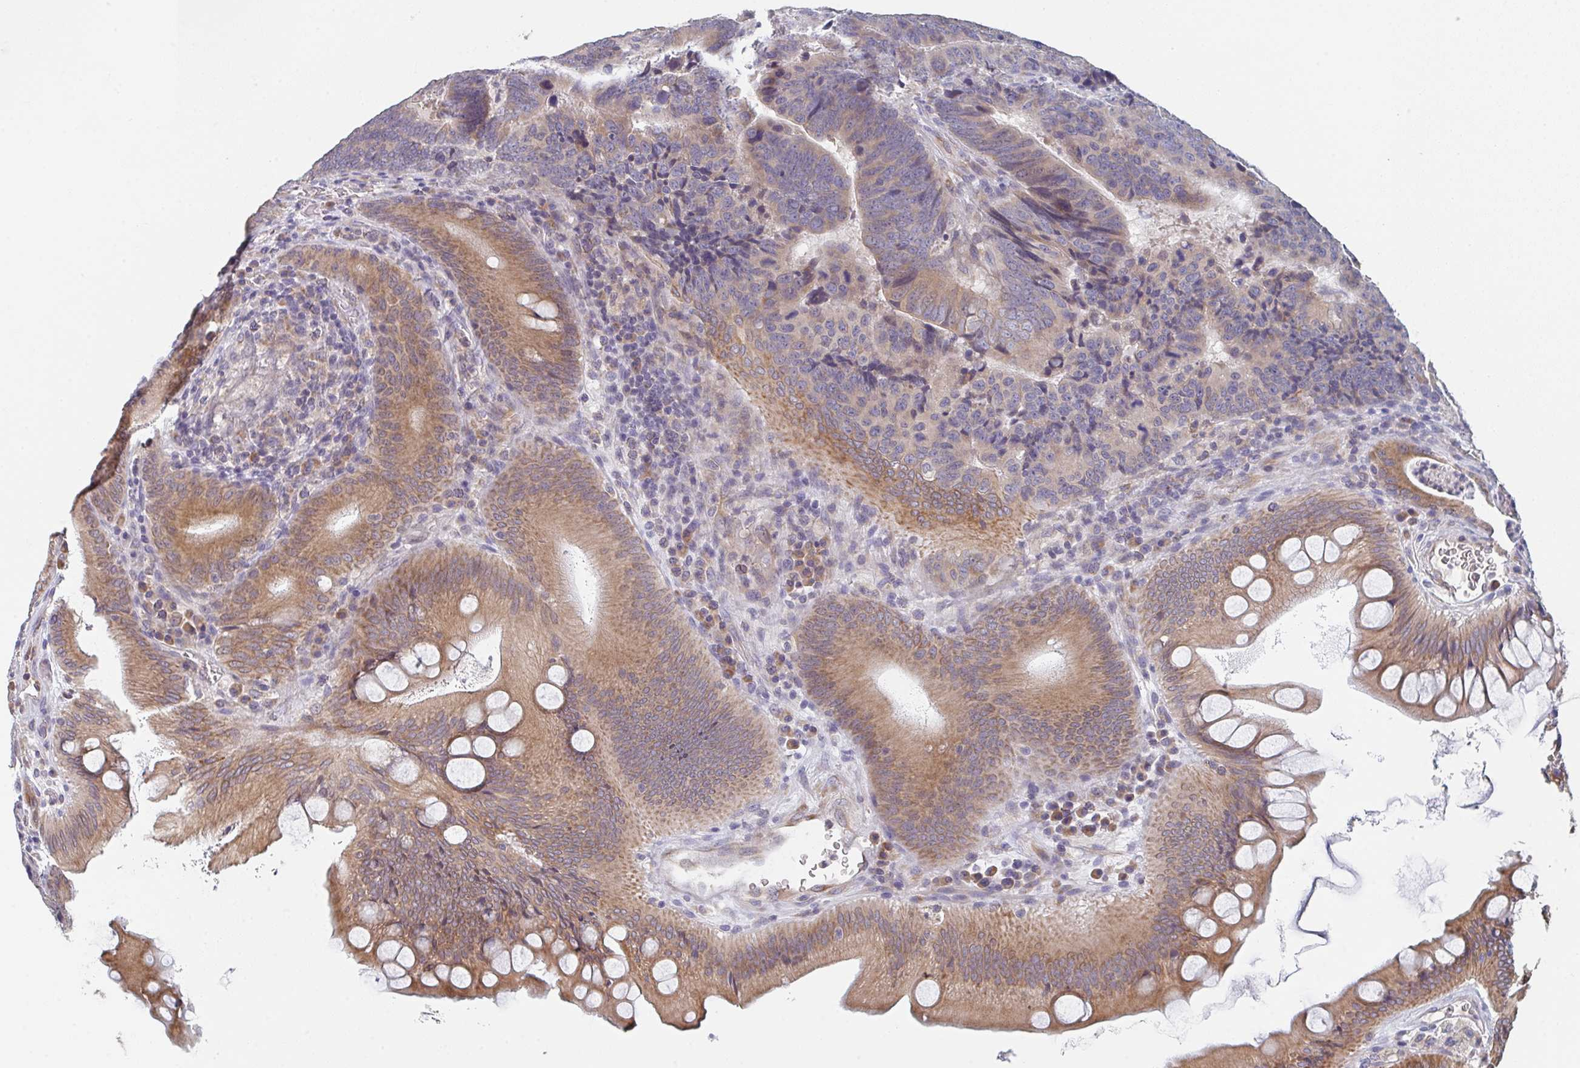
{"staining": {"intensity": "moderate", "quantity": ">75%", "location": "cytoplasmic/membranous"}, "tissue": "colorectal cancer", "cell_type": "Tumor cells", "image_type": "cancer", "snomed": [{"axis": "morphology", "description": "Adenocarcinoma, NOS"}, {"axis": "topography", "description": "Colon"}], "caption": "Immunohistochemical staining of colorectal cancer (adenocarcinoma) reveals medium levels of moderate cytoplasmic/membranous expression in approximately >75% of tumor cells. The staining is performed using DAB brown chromogen to label protein expression. The nuclei are counter-stained blue using hematoxylin.", "gene": "ELOVL1", "patient": {"sex": "male", "age": 62}}